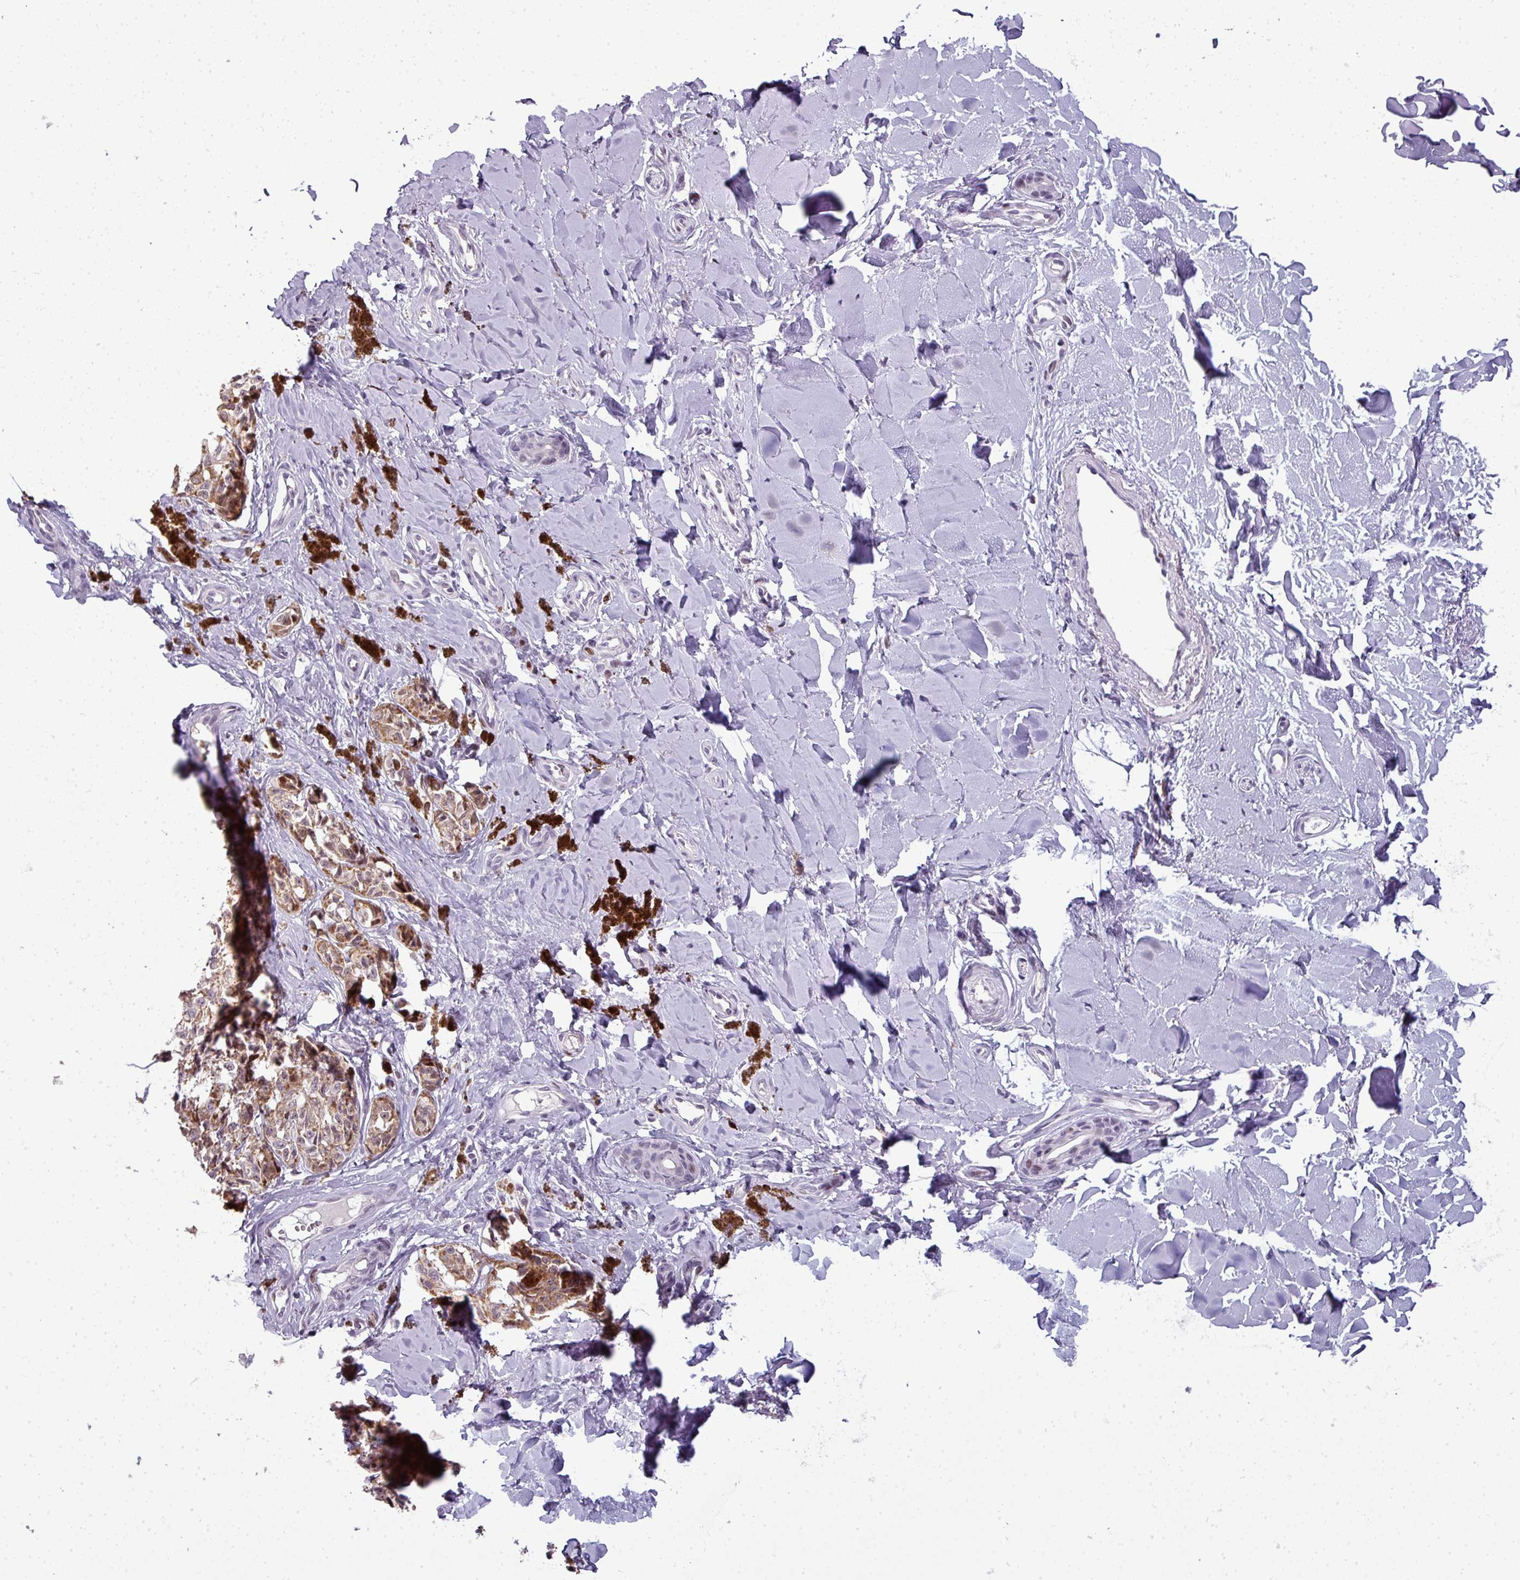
{"staining": {"intensity": "strong", "quantity": "25%-75%", "location": "cytoplasmic/membranous,nuclear"}, "tissue": "melanoma", "cell_type": "Tumor cells", "image_type": "cancer", "snomed": [{"axis": "morphology", "description": "Malignant melanoma, NOS"}, {"axis": "topography", "description": "Skin"}], "caption": "Immunohistochemical staining of human malignant melanoma reveals high levels of strong cytoplasmic/membranous and nuclear protein positivity in approximately 25%-75% of tumor cells.", "gene": "TMEFF1", "patient": {"sex": "female", "age": 65}}